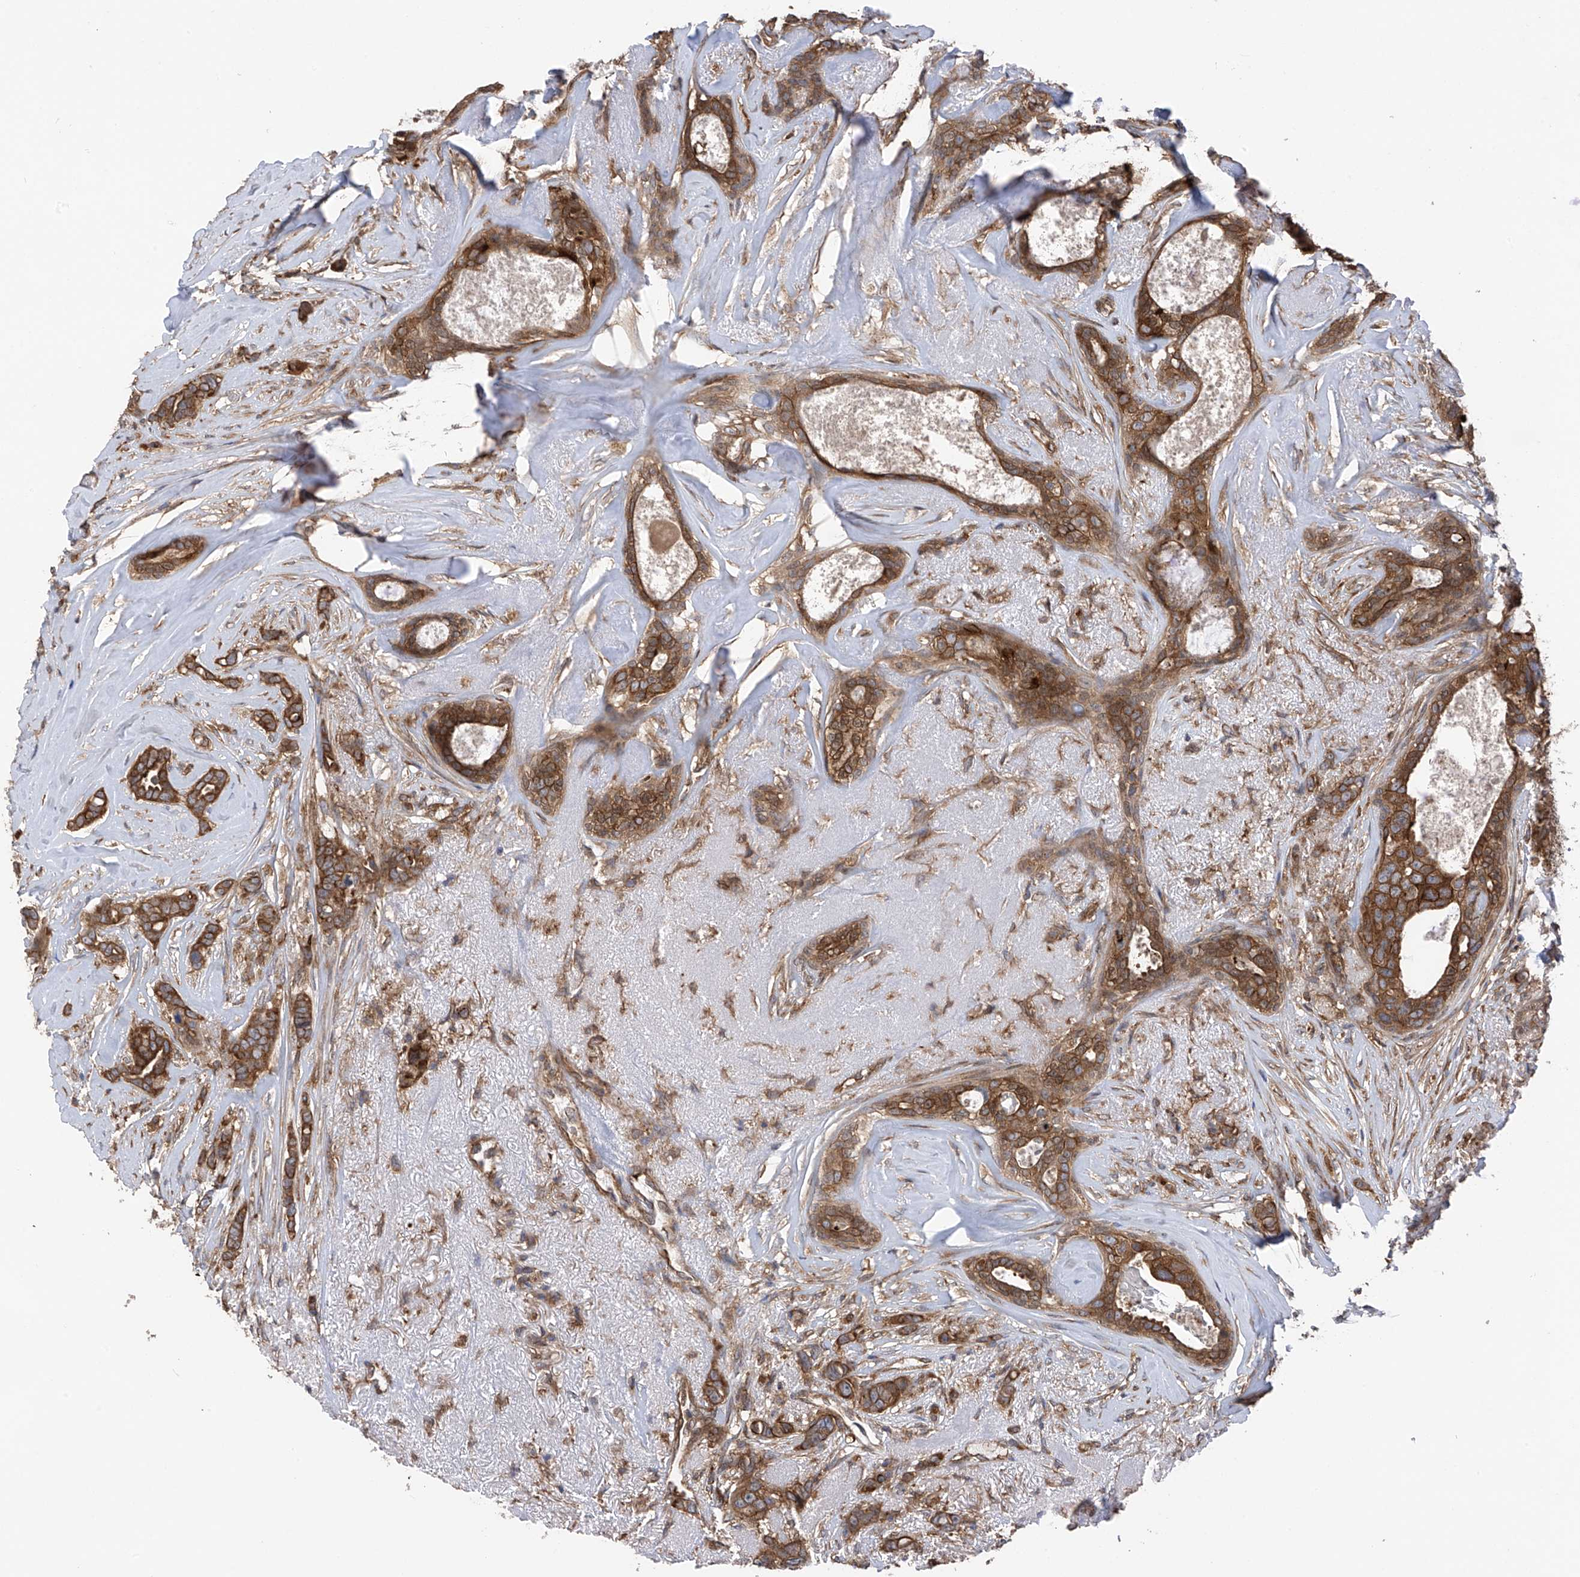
{"staining": {"intensity": "strong", "quantity": ">75%", "location": "cytoplasmic/membranous"}, "tissue": "breast cancer", "cell_type": "Tumor cells", "image_type": "cancer", "snomed": [{"axis": "morphology", "description": "Lobular carcinoma"}, {"axis": "topography", "description": "Breast"}], "caption": "Breast cancer (lobular carcinoma) stained for a protein reveals strong cytoplasmic/membranous positivity in tumor cells.", "gene": "CHPF", "patient": {"sex": "female", "age": 51}}